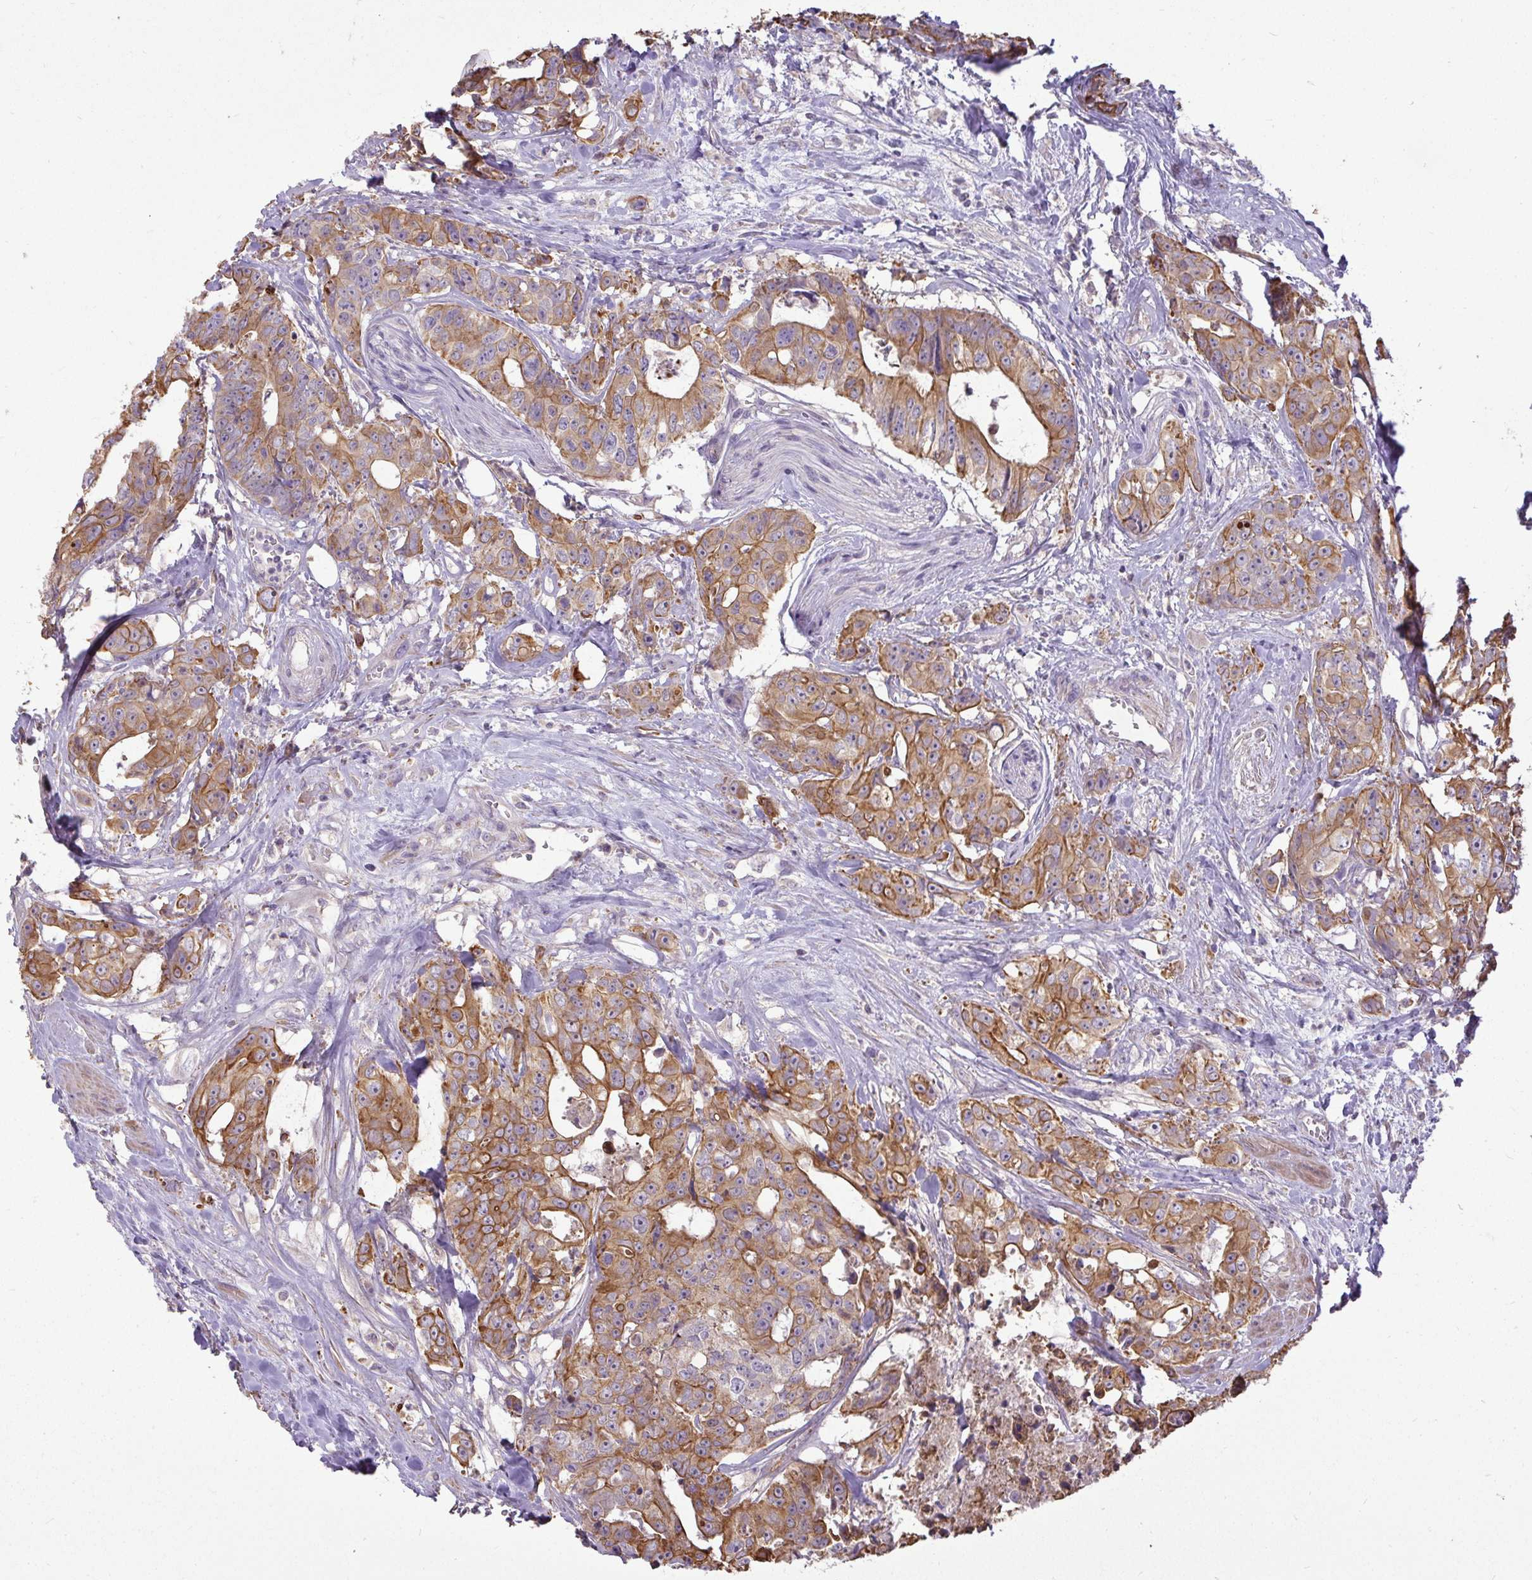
{"staining": {"intensity": "moderate", "quantity": ">75%", "location": "cytoplasmic/membranous"}, "tissue": "colorectal cancer", "cell_type": "Tumor cells", "image_type": "cancer", "snomed": [{"axis": "morphology", "description": "Adenocarcinoma, NOS"}, {"axis": "topography", "description": "Rectum"}], "caption": "This histopathology image reveals IHC staining of colorectal cancer (adenocarcinoma), with medium moderate cytoplasmic/membranous positivity in about >75% of tumor cells.", "gene": "STRIP1", "patient": {"sex": "female", "age": 62}}